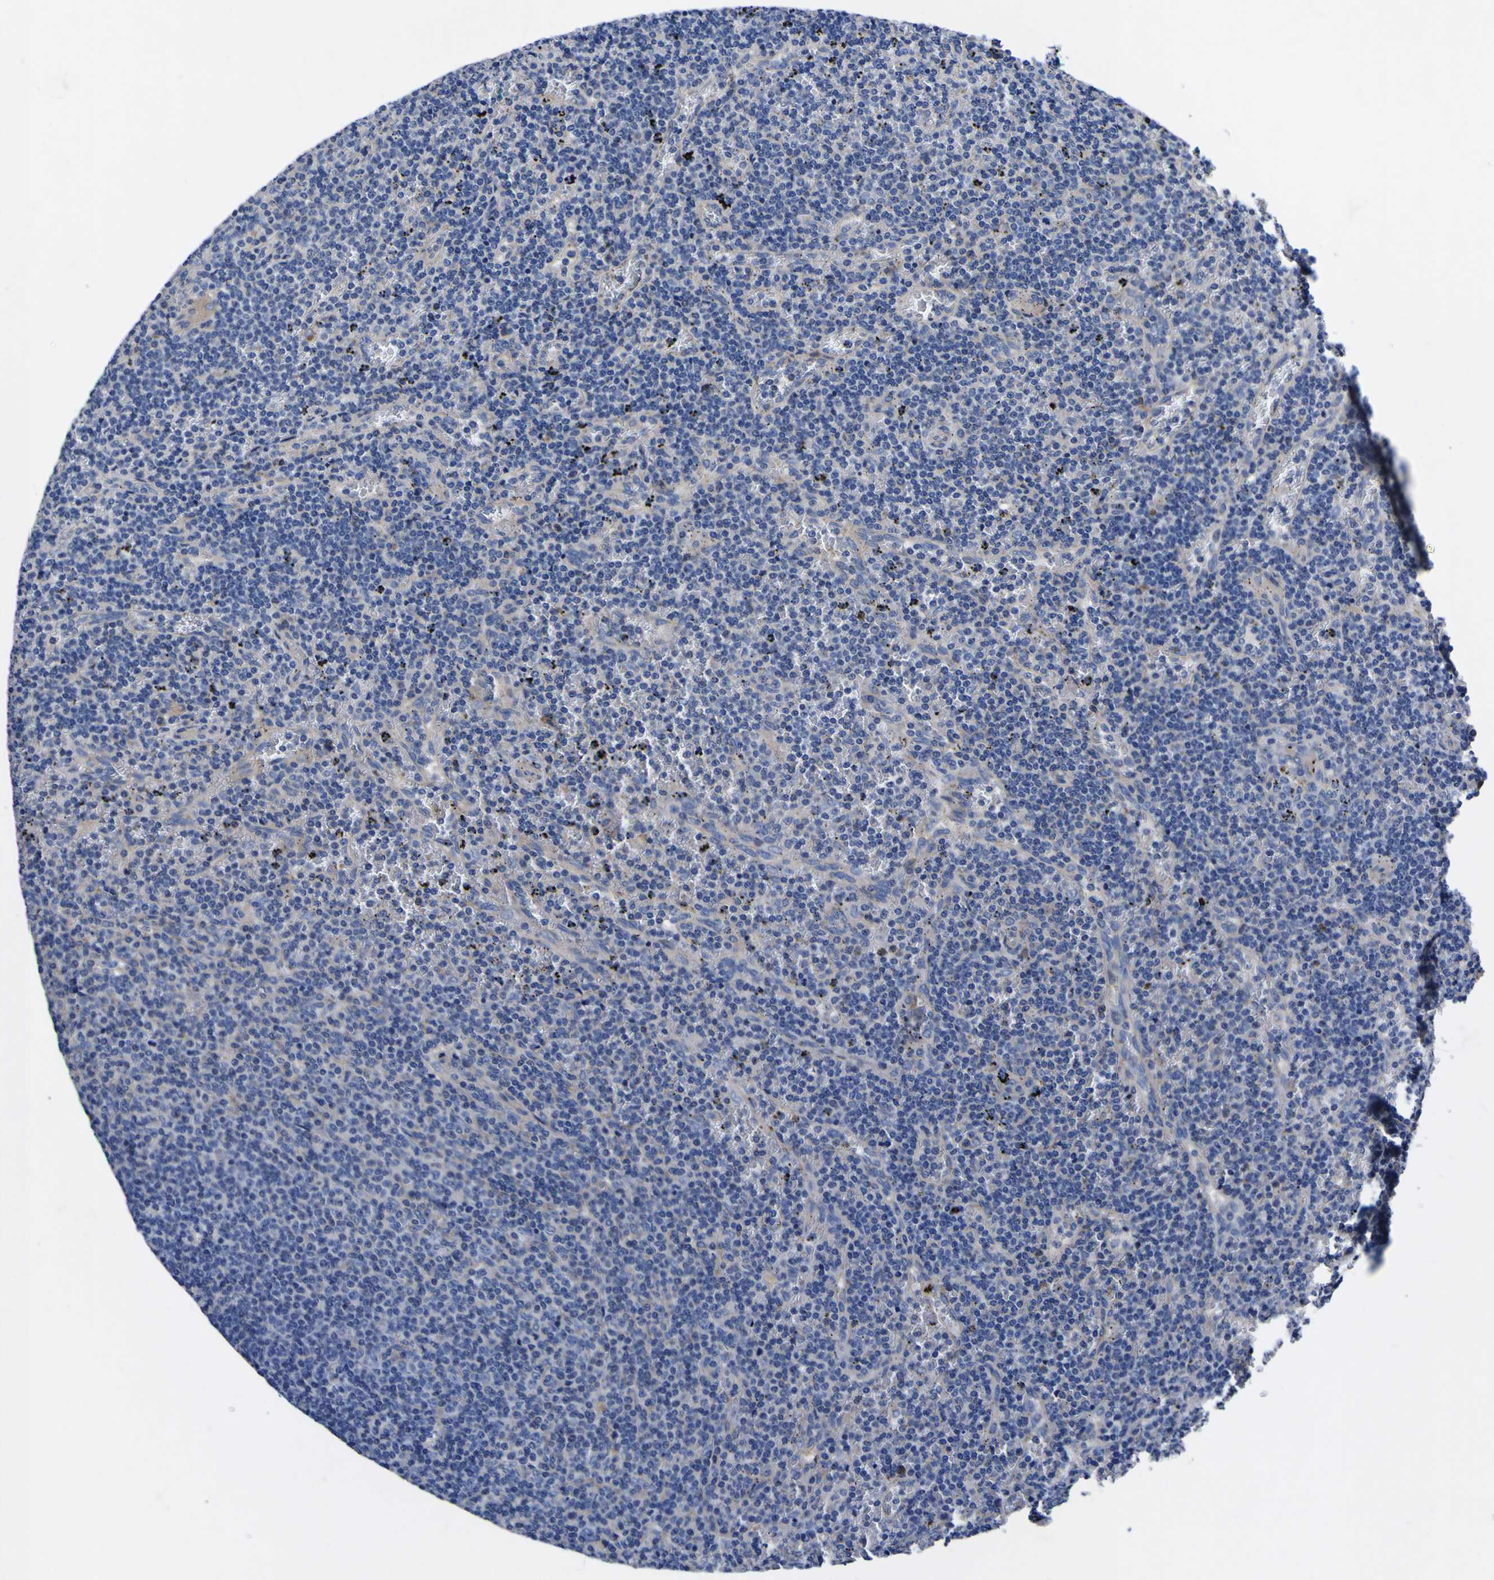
{"staining": {"intensity": "negative", "quantity": "none", "location": "none"}, "tissue": "lymphoma", "cell_type": "Tumor cells", "image_type": "cancer", "snomed": [{"axis": "morphology", "description": "Malignant lymphoma, non-Hodgkin's type, Low grade"}, {"axis": "topography", "description": "Spleen"}], "caption": "A histopathology image of human lymphoma is negative for staining in tumor cells.", "gene": "VASN", "patient": {"sex": "female", "age": 50}}